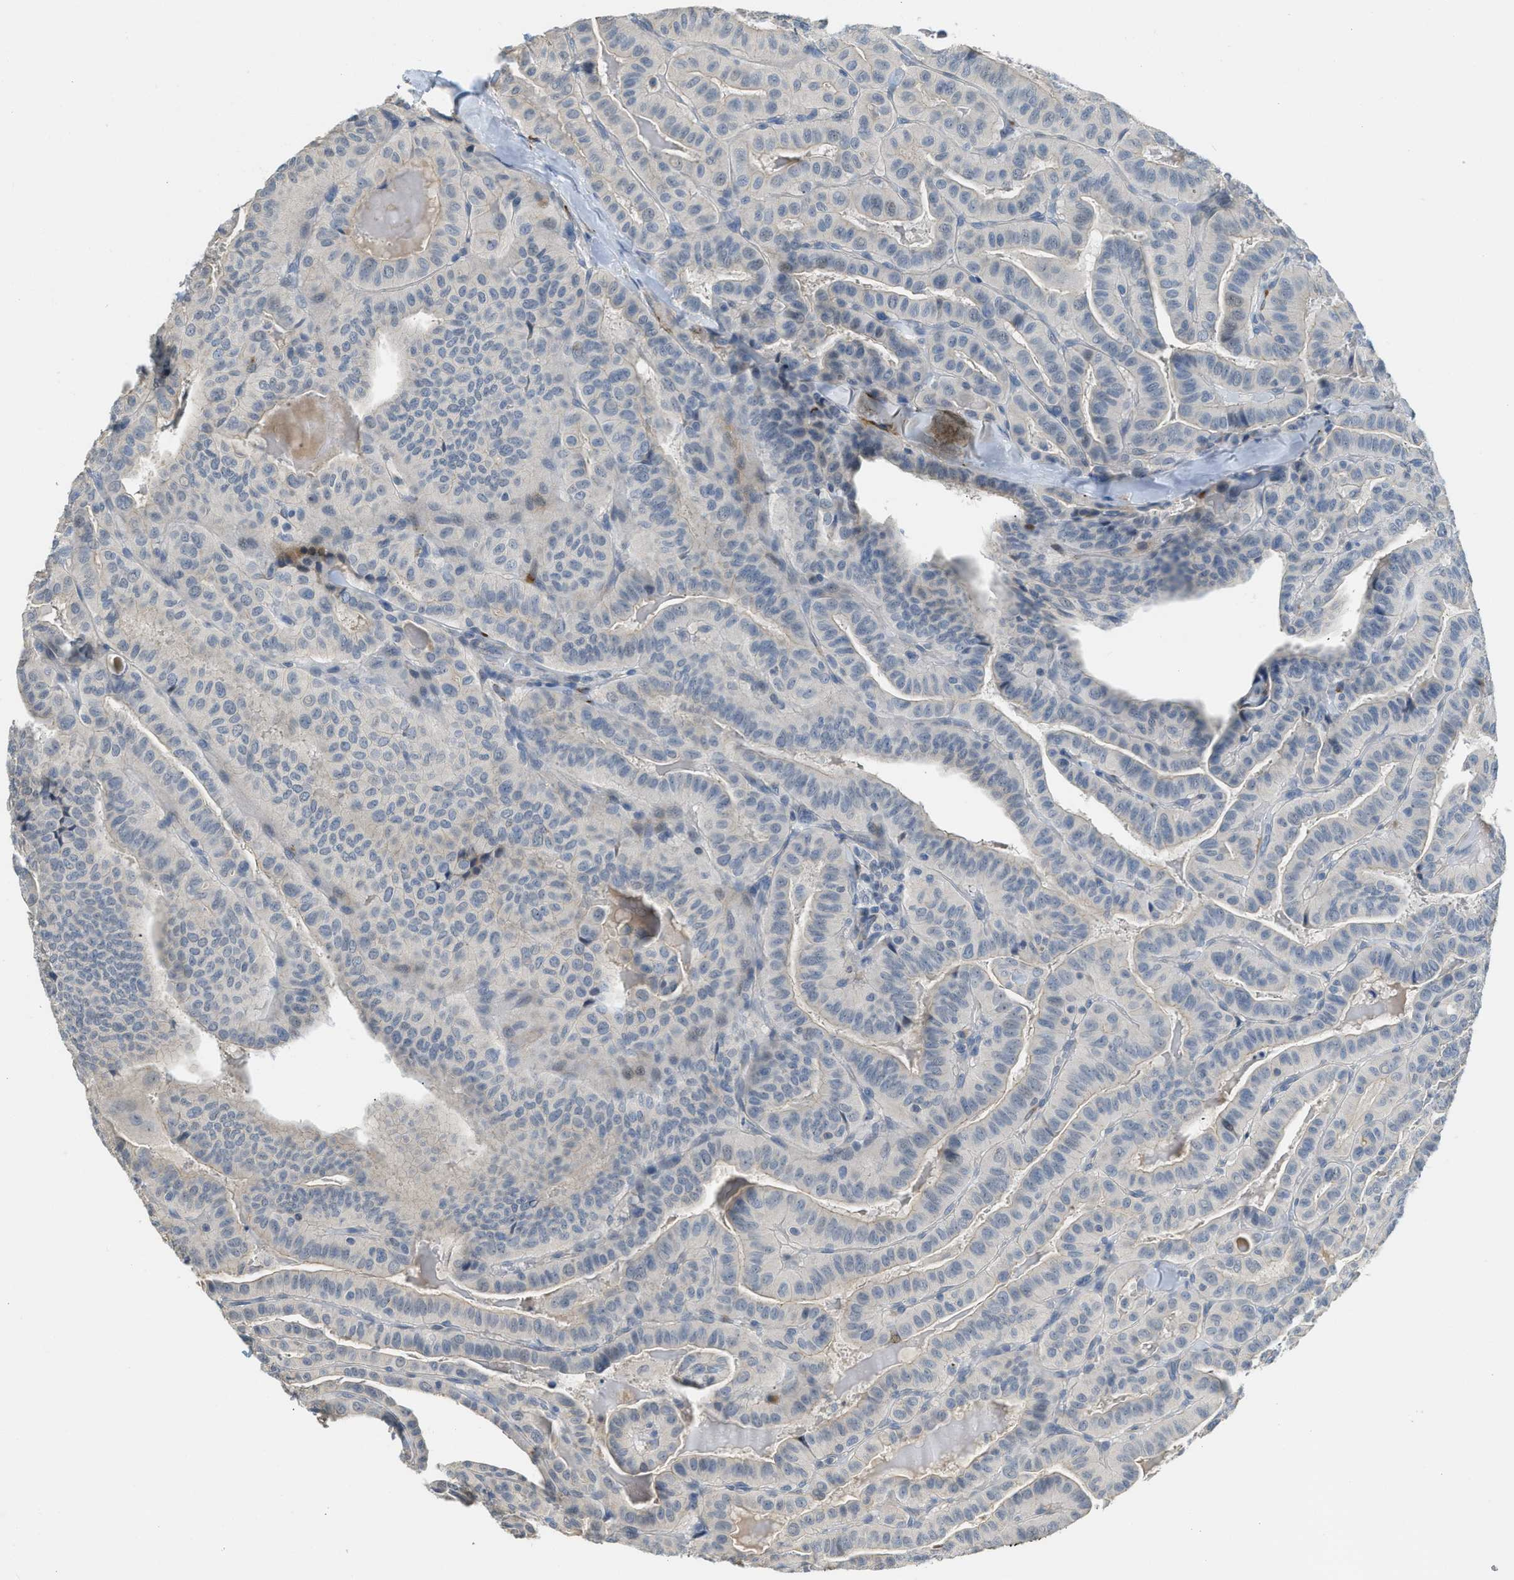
{"staining": {"intensity": "negative", "quantity": "none", "location": "none"}, "tissue": "thyroid cancer", "cell_type": "Tumor cells", "image_type": "cancer", "snomed": [{"axis": "morphology", "description": "Papillary adenocarcinoma, NOS"}, {"axis": "topography", "description": "Thyroid gland"}], "caption": "Immunohistochemistry (IHC) micrograph of human thyroid cancer stained for a protein (brown), which shows no expression in tumor cells.", "gene": "TMEM154", "patient": {"sex": "female", "age": 71}}